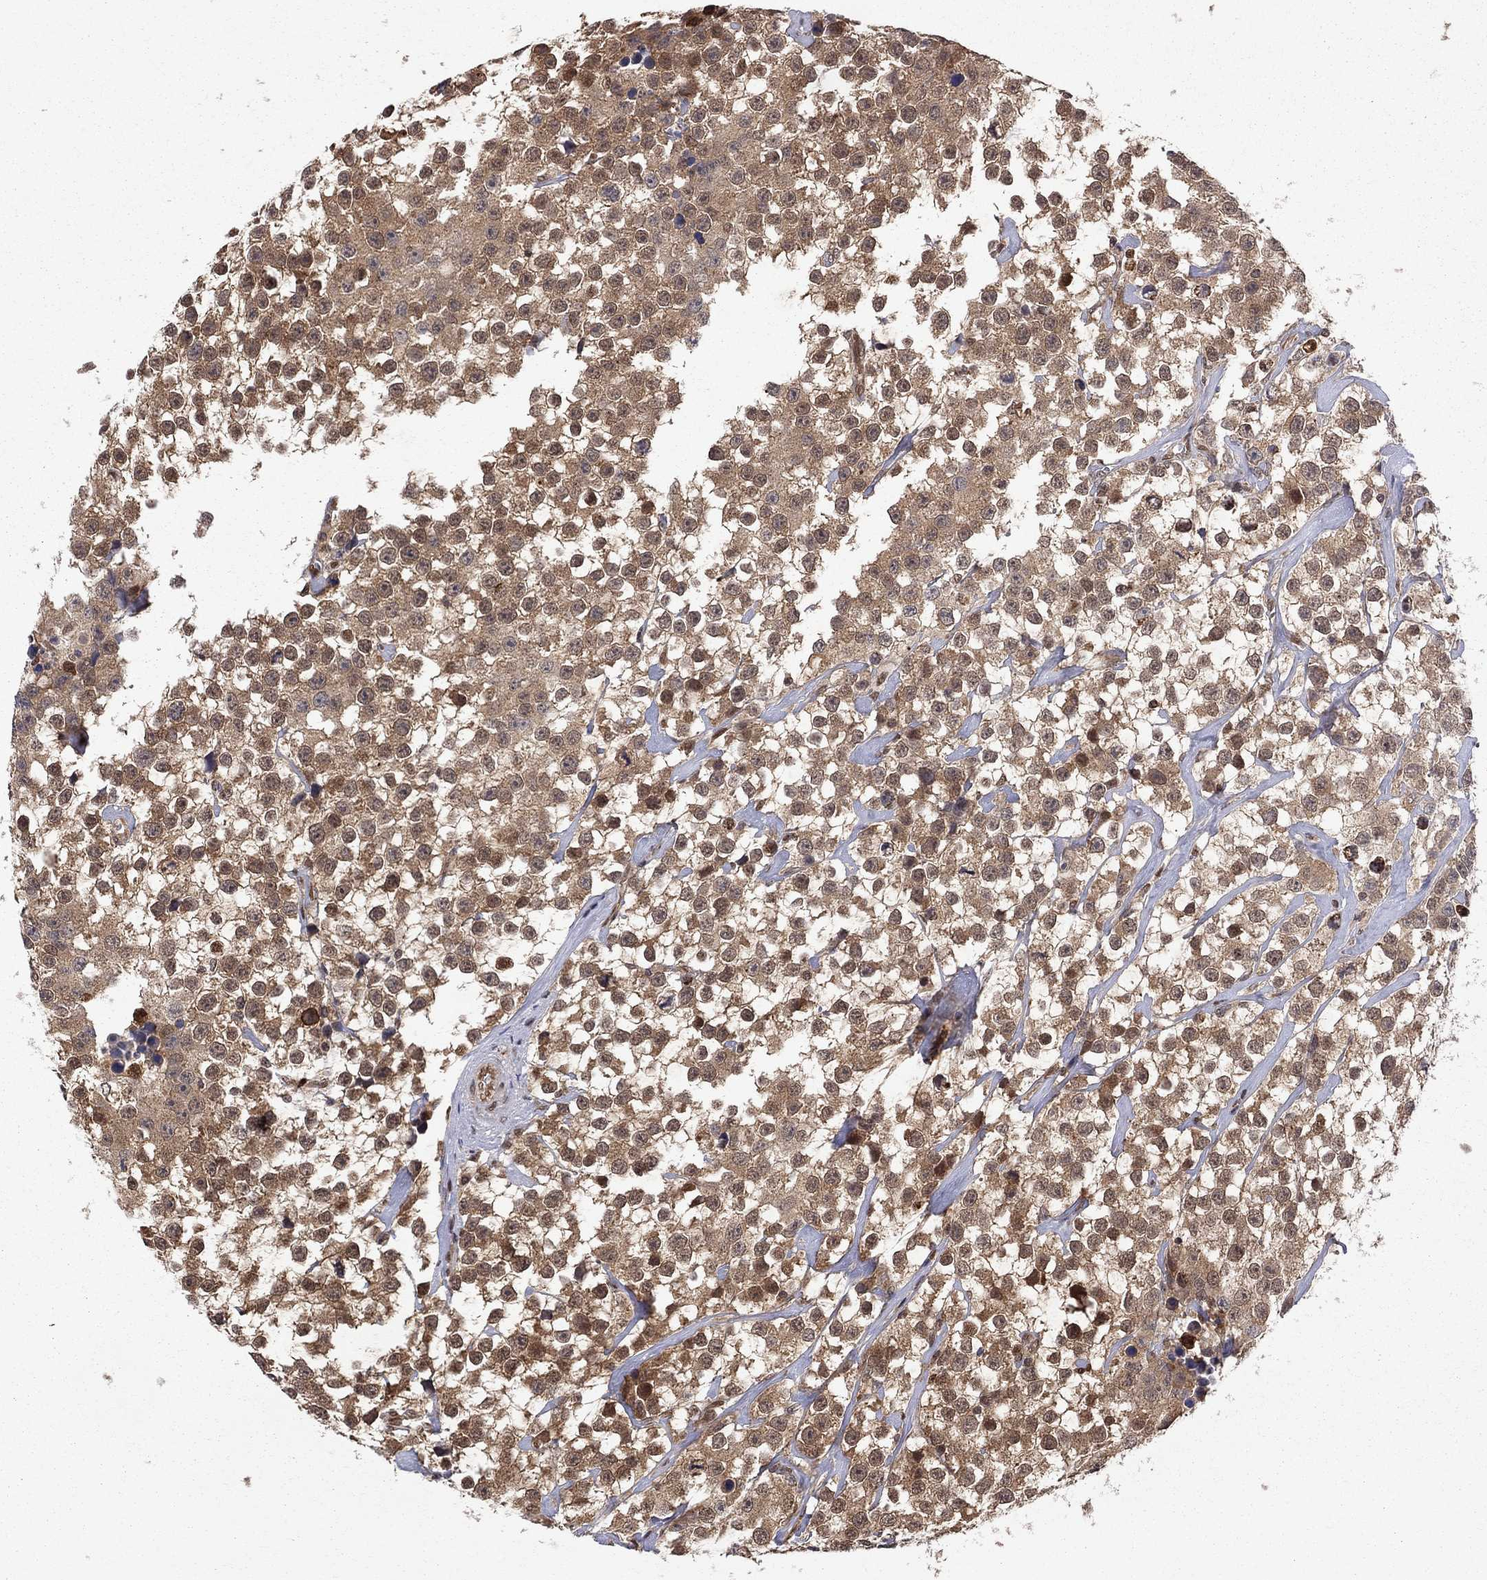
{"staining": {"intensity": "moderate", "quantity": ">75%", "location": "cytoplasmic/membranous"}, "tissue": "testis cancer", "cell_type": "Tumor cells", "image_type": "cancer", "snomed": [{"axis": "morphology", "description": "Seminoma, NOS"}, {"axis": "topography", "description": "Testis"}], "caption": "The histopathology image displays a brown stain indicating the presence of a protein in the cytoplasmic/membranous of tumor cells in testis cancer (seminoma). Using DAB (3,3'-diaminobenzidine) (brown) and hematoxylin (blue) stains, captured at high magnification using brightfield microscopy.", "gene": "ELOB", "patient": {"sex": "male", "age": 59}}